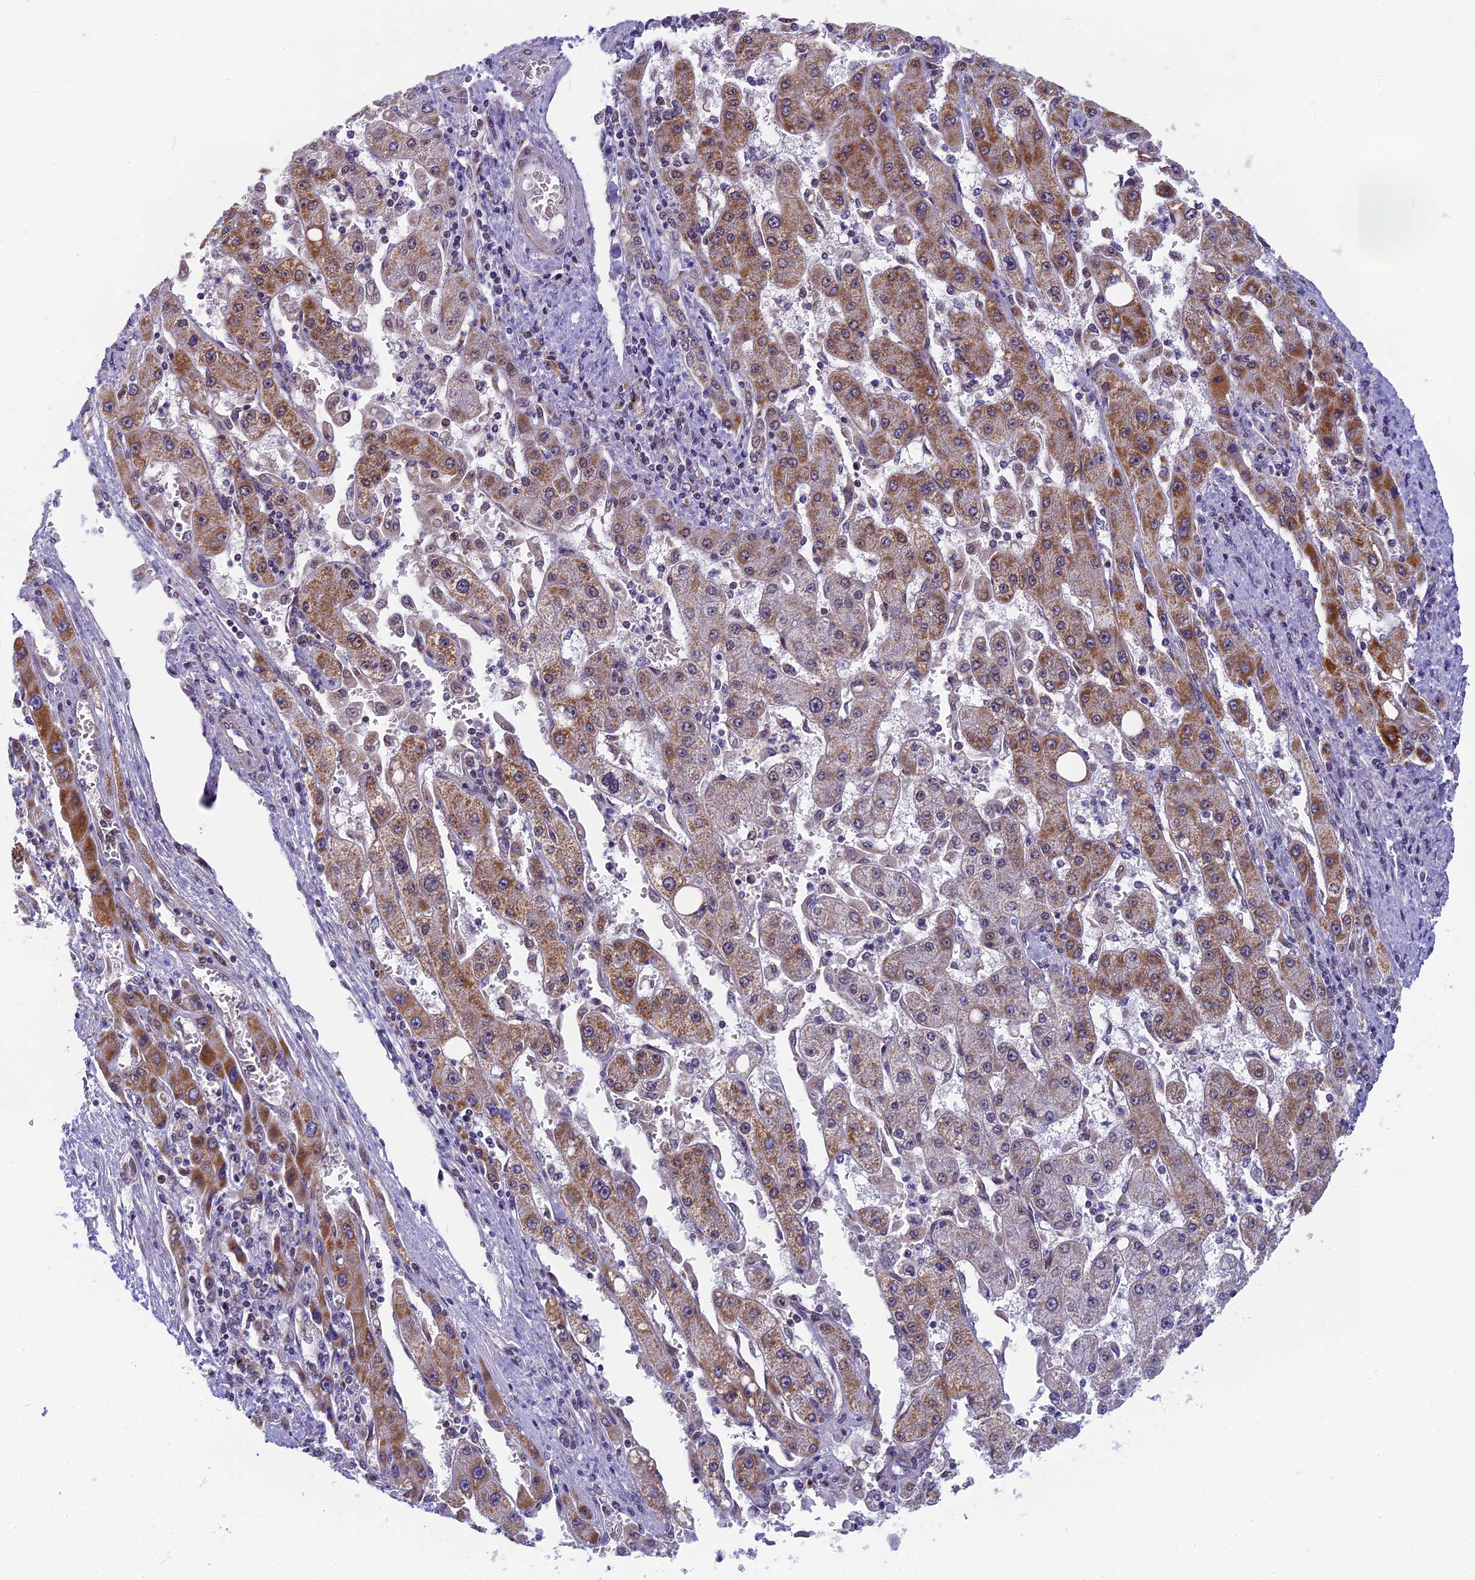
{"staining": {"intensity": "moderate", "quantity": "25%-75%", "location": "cytoplasmic/membranous"}, "tissue": "liver cancer", "cell_type": "Tumor cells", "image_type": "cancer", "snomed": [{"axis": "morphology", "description": "Carcinoma, Hepatocellular, NOS"}, {"axis": "topography", "description": "Liver"}], "caption": "Liver hepatocellular carcinoma stained with a brown dye demonstrates moderate cytoplasmic/membranous positive staining in approximately 25%-75% of tumor cells.", "gene": "CMC1", "patient": {"sex": "female", "age": 73}}